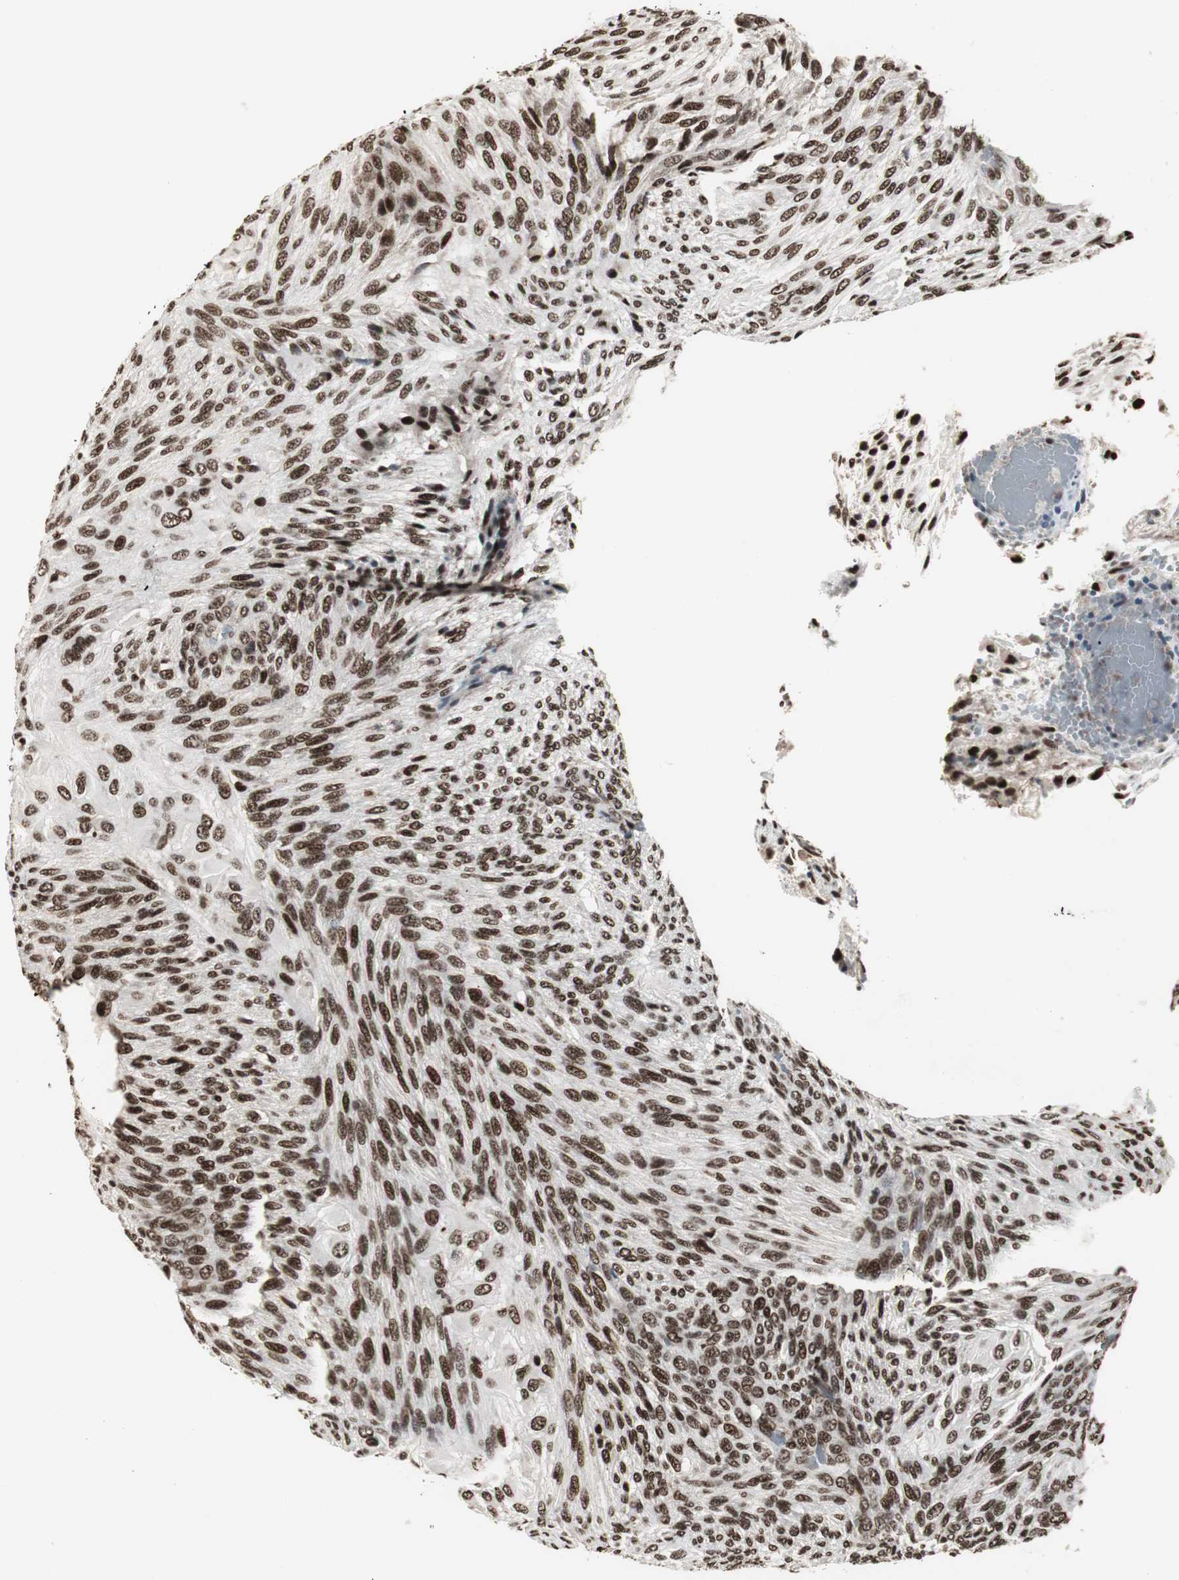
{"staining": {"intensity": "strong", "quantity": ">75%", "location": "nuclear"}, "tissue": "glioma", "cell_type": "Tumor cells", "image_type": "cancer", "snomed": [{"axis": "morphology", "description": "Glioma, malignant, High grade"}, {"axis": "topography", "description": "Cerebral cortex"}], "caption": "Strong nuclear protein expression is seen in approximately >75% of tumor cells in malignant glioma (high-grade).", "gene": "PARN", "patient": {"sex": "female", "age": 55}}